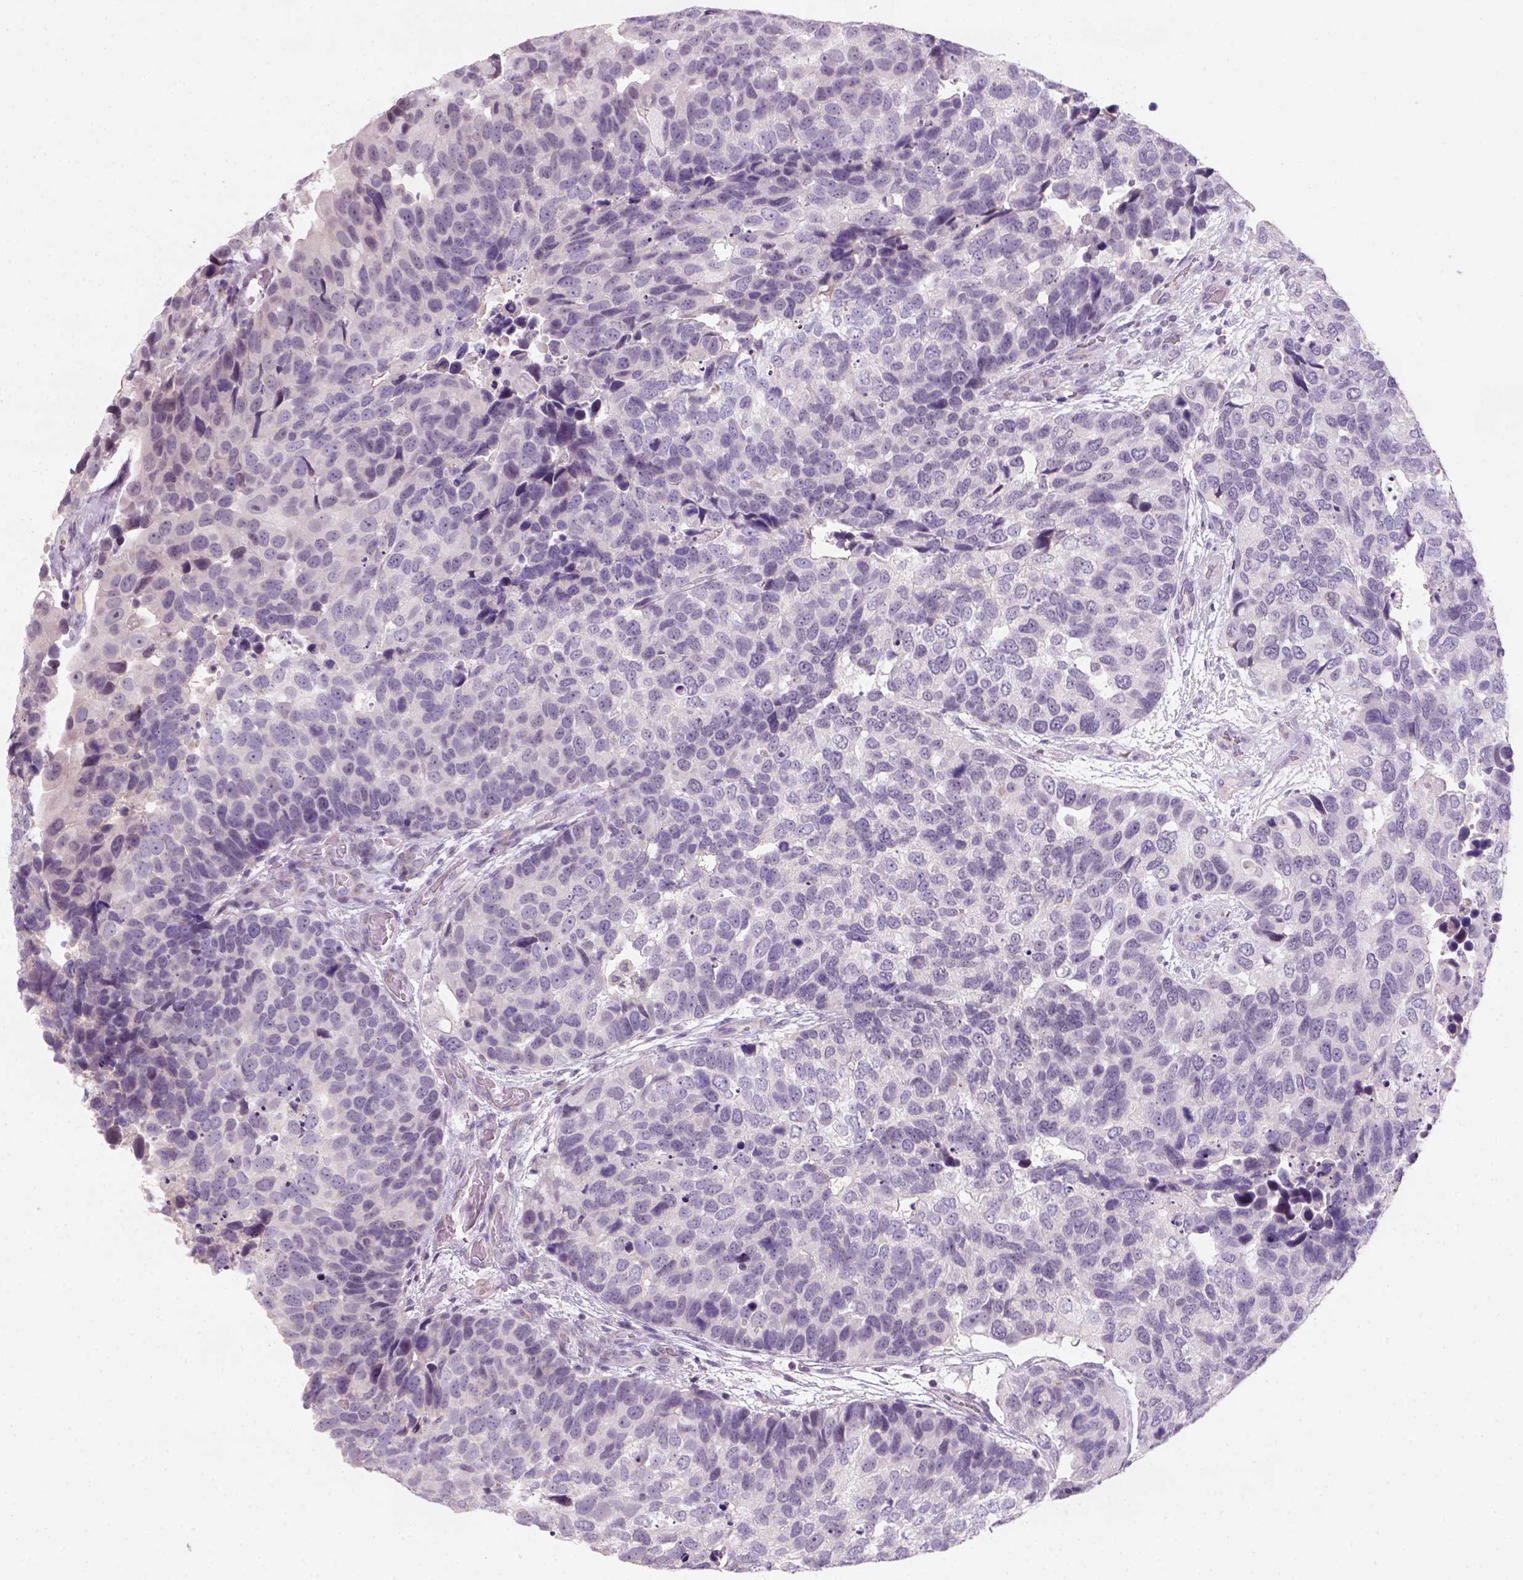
{"staining": {"intensity": "negative", "quantity": "none", "location": "none"}, "tissue": "urothelial cancer", "cell_type": "Tumor cells", "image_type": "cancer", "snomed": [{"axis": "morphology", "description": "Urothelial carcinoma, High grade"}, {"axis": "topography", "description": "Urinary bladder"}], "caption": "This histopathology image is of urothelial carcinoma (high-grade) stained with immunohistochemistry to label a protein in brown with the nuclei are counter-stained blue. There is no staining in tumor cells. (DAB IHC, high magnification).", "gene": "ZMAT4", "patient": {"sex": "male", "age": 60}}